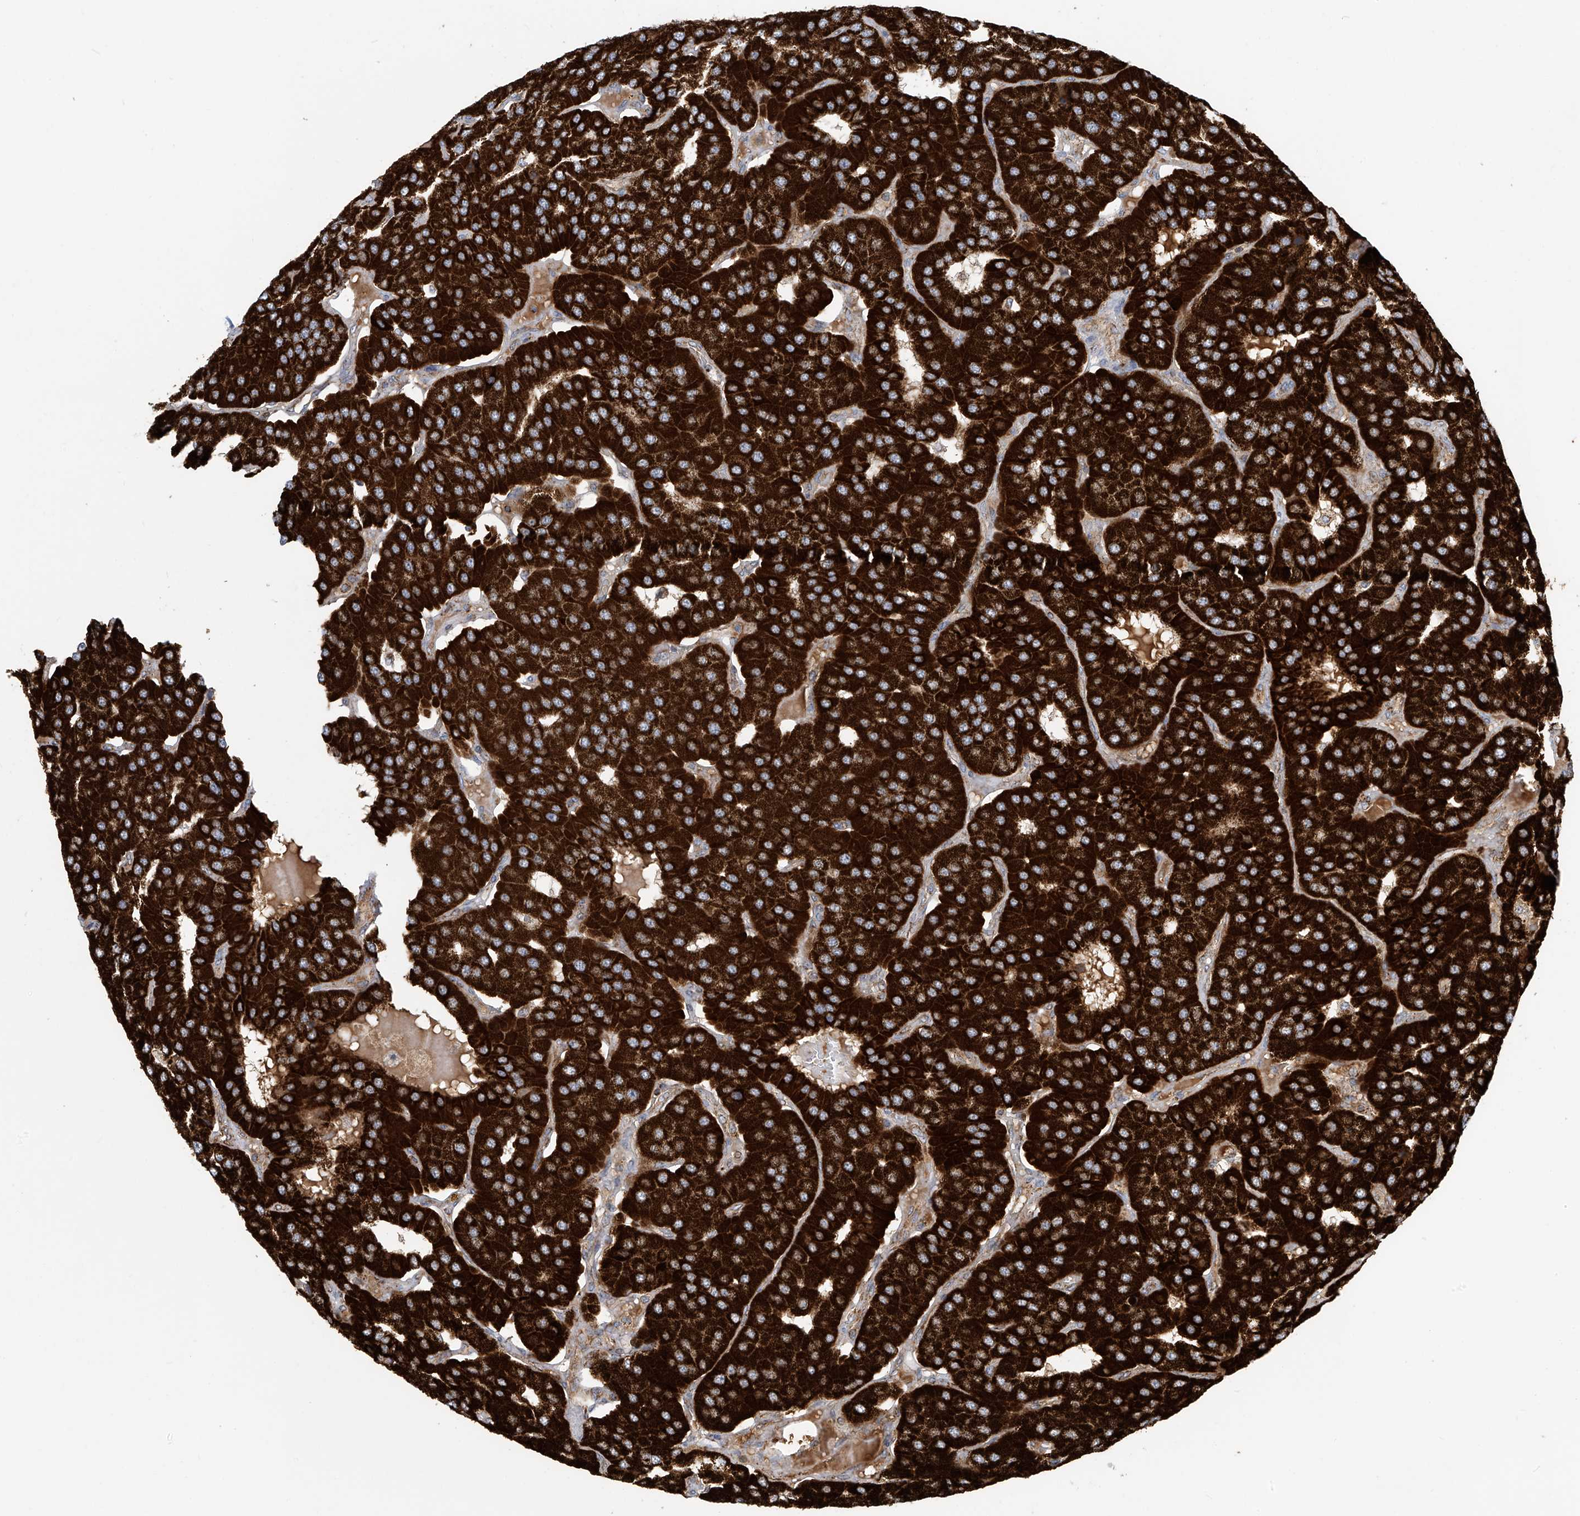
{"staining": {"intensity": "strong", "quantity": ">75%", "location": "cytoplasmic/membranous"}, "tissue": "parathyroid gland", "cell_type": "Glandular cells", "image_type": "normal", "snomed": [{"axis": "morphology", "description": "Normal tissue, NOS"}, {"axis": "morphology", "description": "Adenoma, NOS"}, {"axis": "topography", "description": "Parathyroid gland"}], "caption": "Glandular cells display high levels of strong cytoplasmic/membranous positivity in about >75% of cells in normal parathyroid gland. Using DAB (3,3'-diaminobenzidine) (brown) and hematoxylin (blue) stains, captured at high magnification using brightfield microscopy.", "gene": "COX10", "patient": {"sex": "female", "age": 86}}